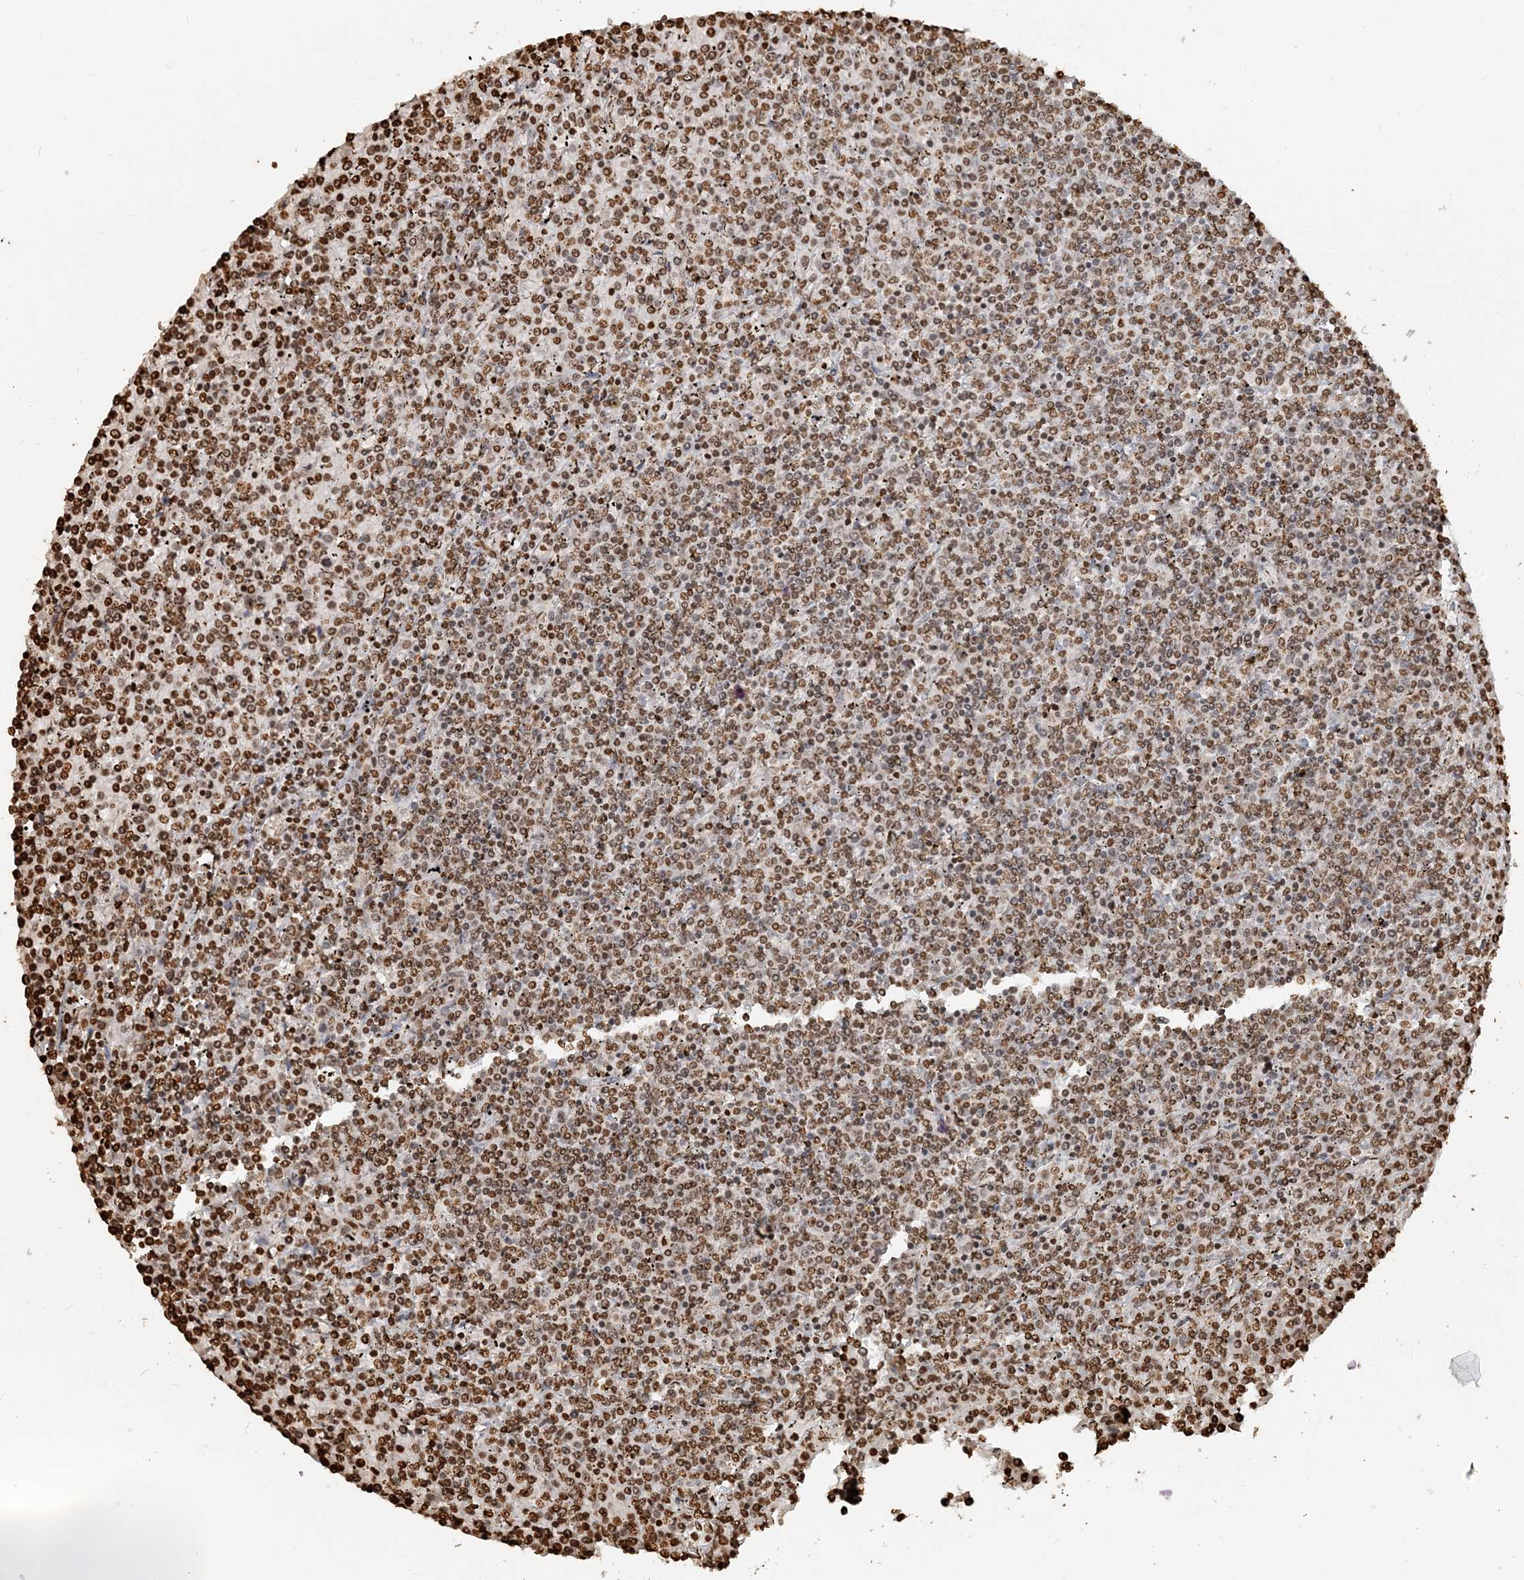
{"staining": {"intensity": "moderate", "quantity": ">75%", "location": "nuclear"}, "tissue": "lymphoma", "cell_type": "Tumor cells", "image_type": "cancer", "snomed": [{"axis": "morphology", "description": "Malignant lymphoma, non-Hodgkin's type, Low grade"}, {"axis": "topography", "description": "Spleen"}], "caption": "This image exhibits immunohistochemistry (IHC) staining of low-grade malignant lymphoma, non-Hodgkin's type, with medium moderate nuclear staining in about >75% of tumor cells.", "gene": "H3-3B", "patient": {"sex": "female", "age": 19}}